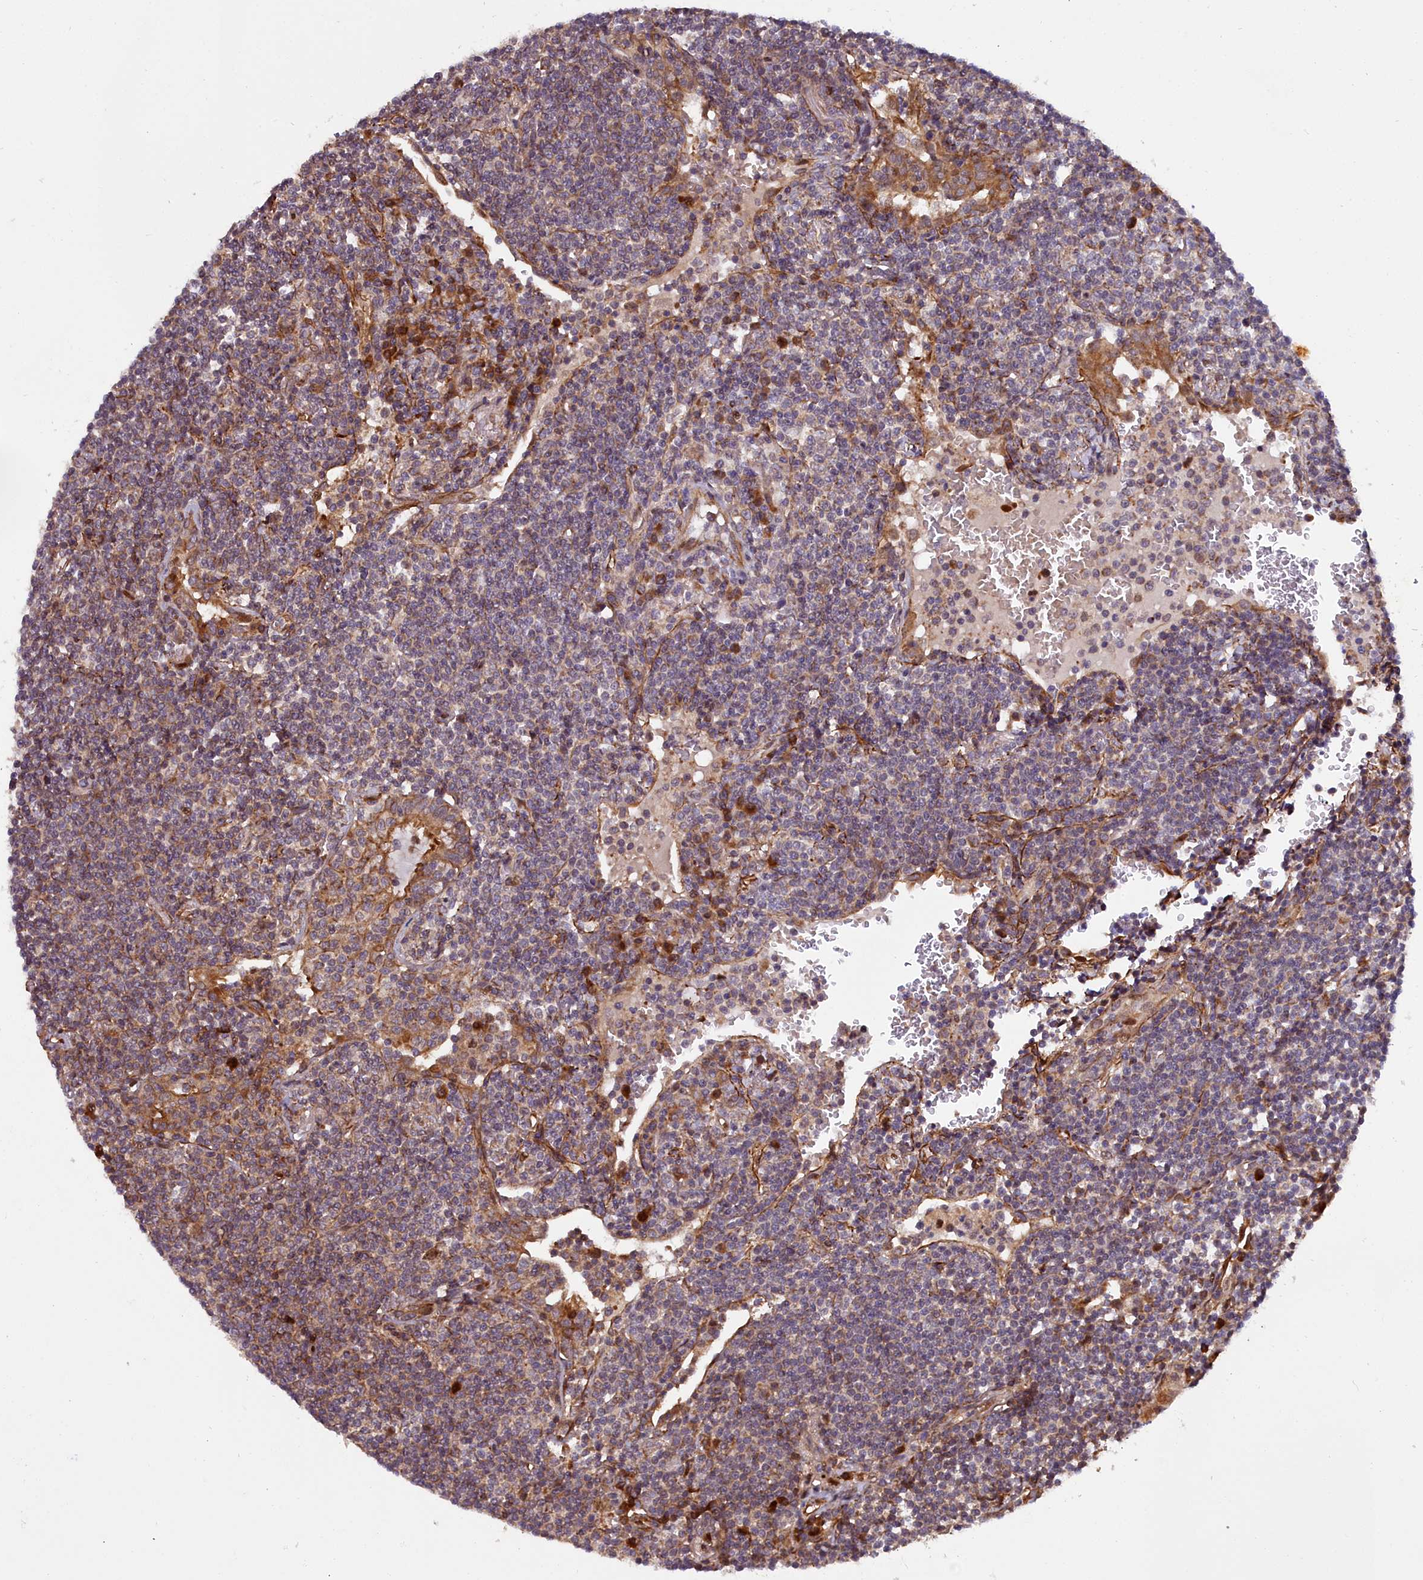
{"staining": {"intensity": "weak", "quantity": "<25%", "location": "cytoplasmic/membranous"}, "tissue": "lymphoma", "cell_type": "Tumor cells", "image_type": "cancer", "snomed": [{"axis": "morphology", "description": "Malignant lymphoma, non-Hodgkin's type, Low grade"}, {"axis": "topography", "description": "Lung"}], "caption": "High power microscopy image of an immunohistochemistry (IHC) photomicrograph of low-grade malignant lymphoma, non-Hodgkin's type, revealing no significant positivity in tumor cells.", "gene": "MRPS11", "patient": {"sex": "female", "age": 71}}